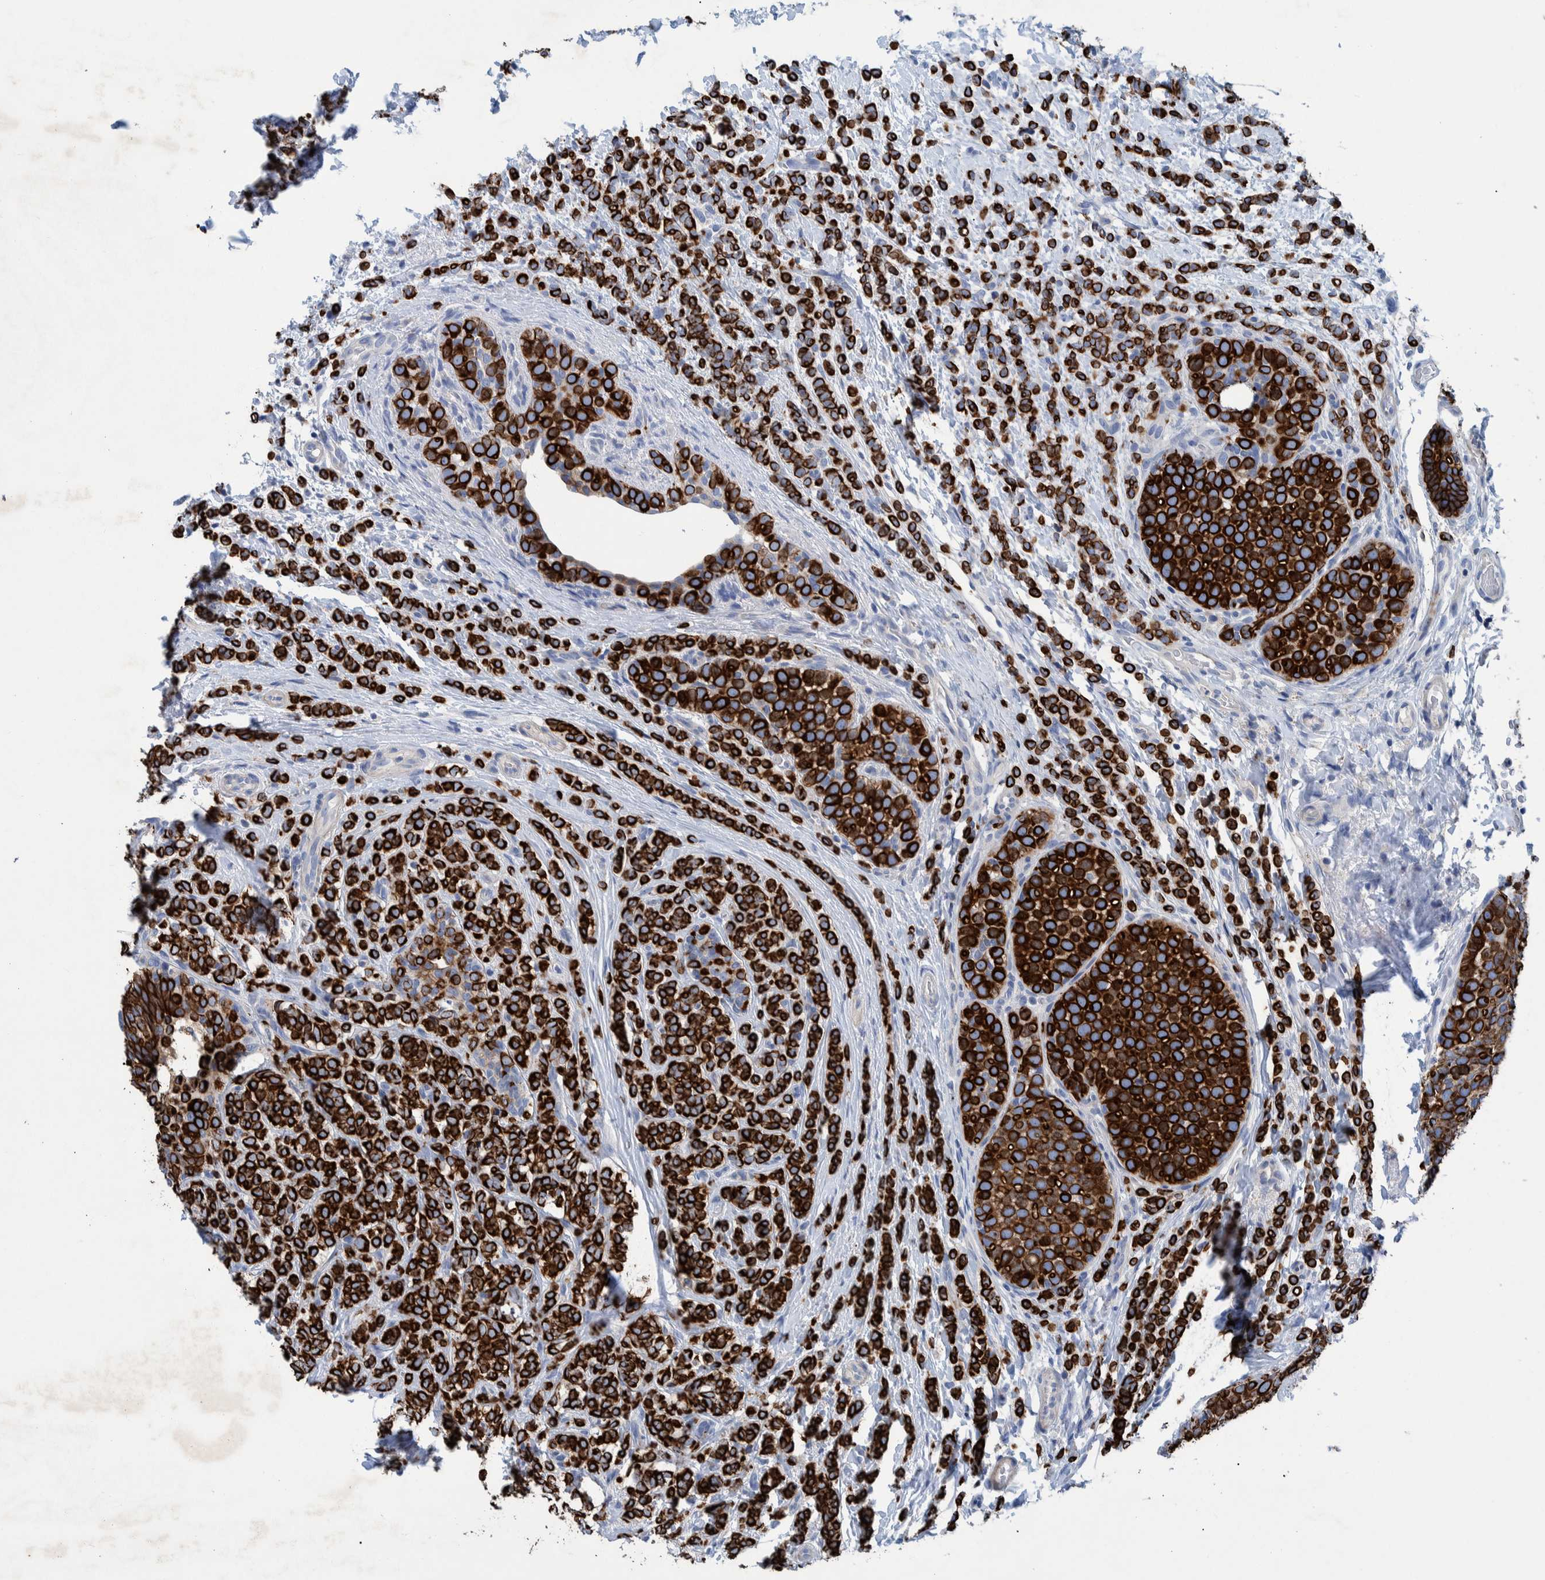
{"staining": {"intensity": "strong", "quantity": ">75%", "location": "cytoplasmic/membranous"}, "tissue": "breast cancer", "cell_type": "Tumor cells", "image_type": "cancer", "snomed": [{"axis": "morphology", "description": "Lobular carcinoma"}, {"axis": "topography", "description": "Breast"}], "caption": "Human breast cancer (lobular carcinoma) stained for a protein (brown) exhibits strong cytoplasmic/membranous positive positivity in approximately >75% of tumor cells.", "gene": "MKS1", "patient": {"sex": "female", "age": 50}}